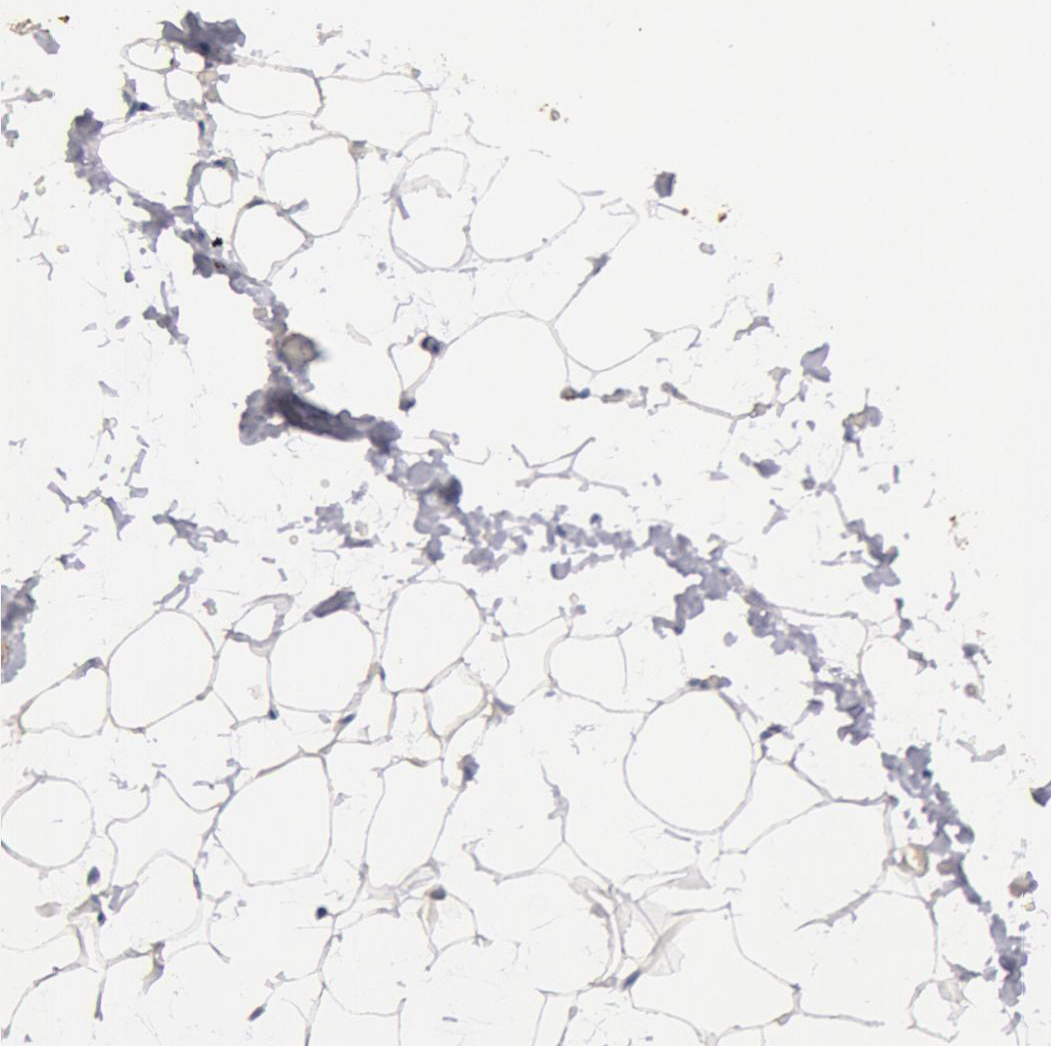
{"staining": {"intensity": "negative", "quantity": "none", "location": "none"}, "tissue": "adipose tissue", "cell_type": "Adipocytes", "image_type": "normal", "snomed": [{"axis": "morphology", "description": "Normal tissue, NOS"}, {"axis": "morphology", "description": "Fibrosis, NOS"}, {"axis": "topography", "description": "Breast"}], "caption": "Adipose tissue stained for a protein using immunohistochemistry shows no positivity adipocytes.", "gene": "TMED8", "patient": {"sex": "female", "age": 24}}